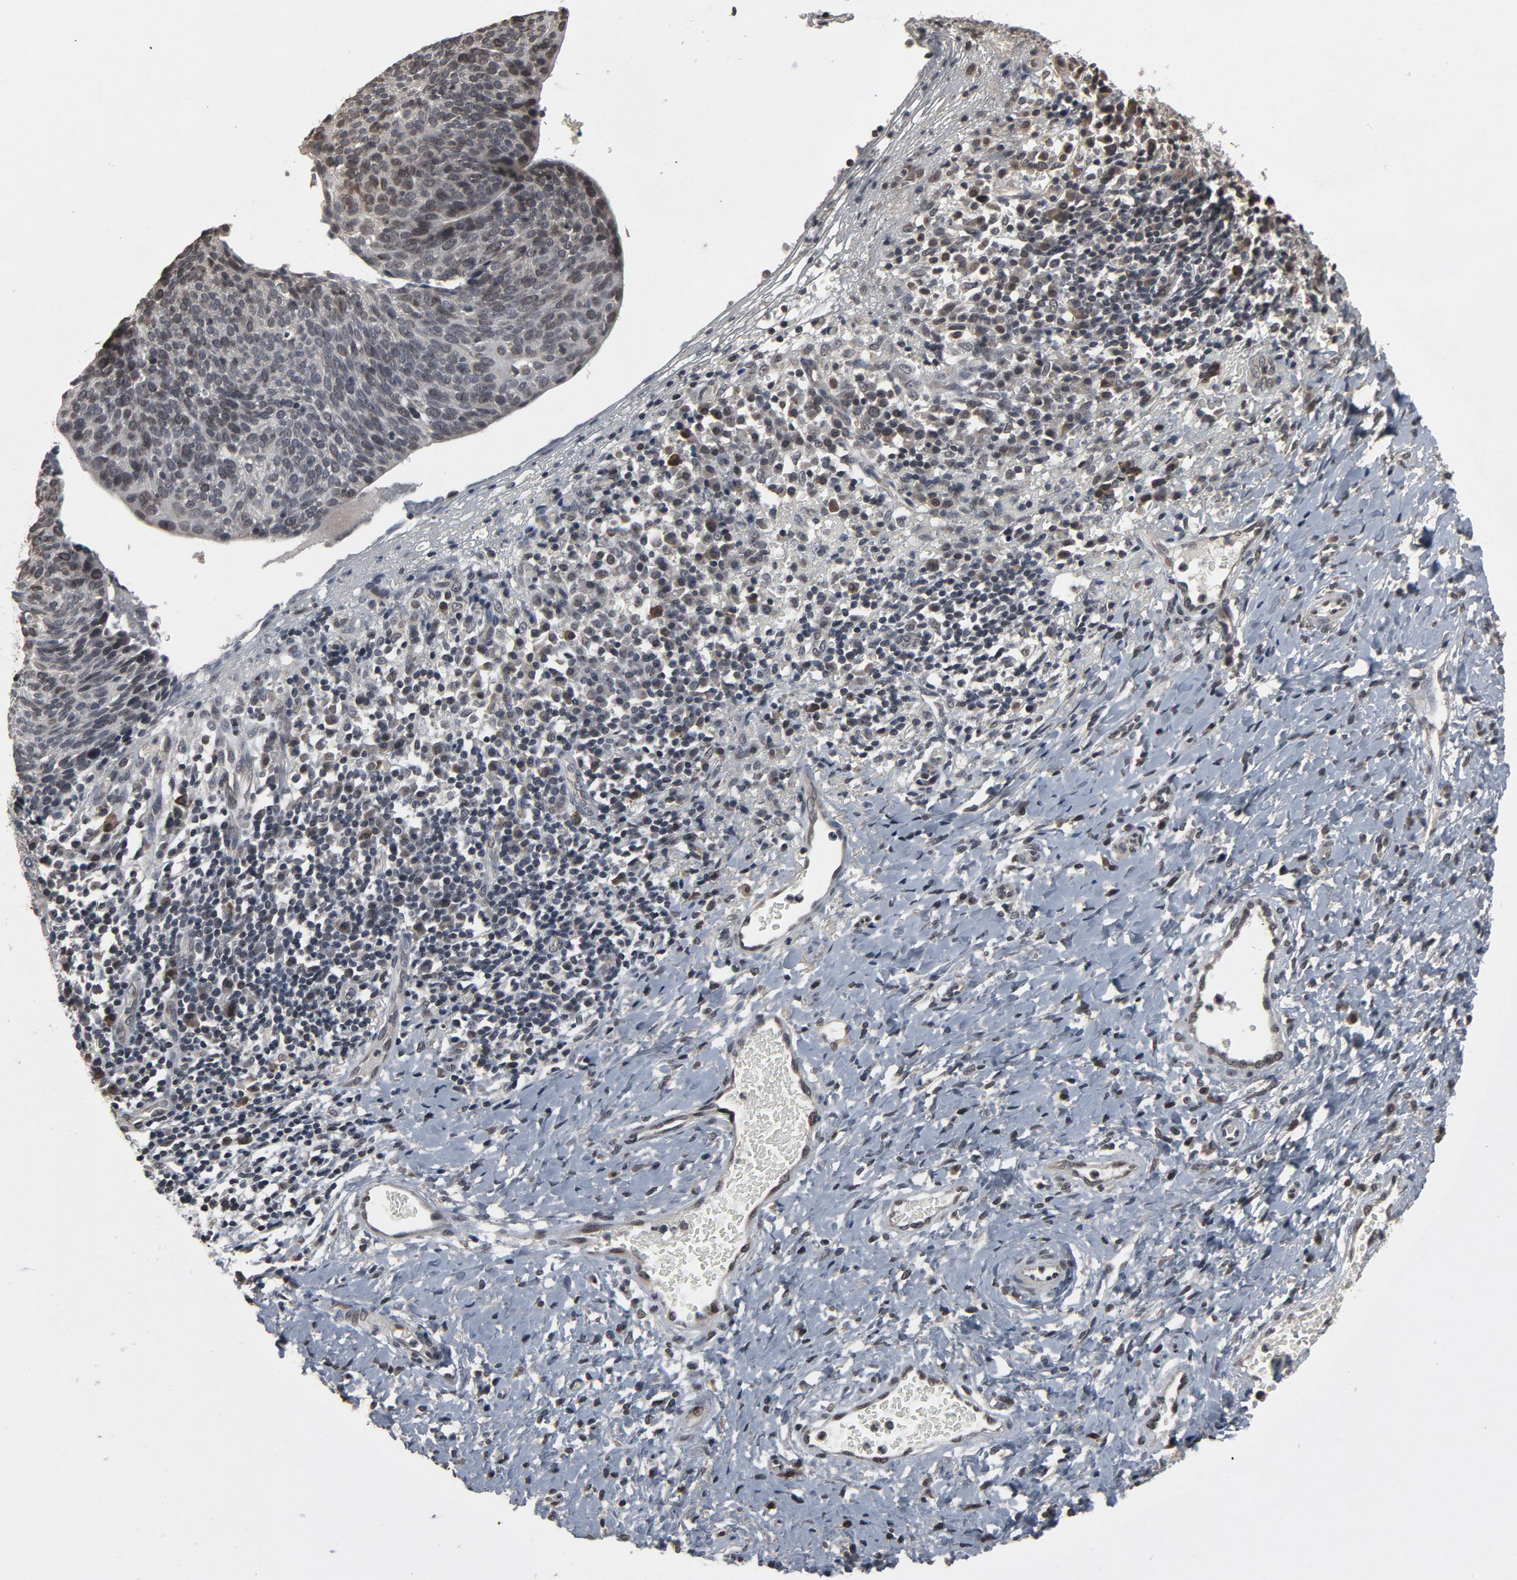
{"staining": {"intensity": "weak", "quantity": "25%-75%", "location": "nuclear"}, "tissue": "cervical cancer", "cell_type": "Tumor cells", "image_type": "cancer", "snomed": [{"axis": "morphology", "description": "Normal tissue, NOS"}, {"axis": "morphology", "description": "Squamous cell carcinoma, NOS"}, {"axis": "topography", "description": "Cervix"}], "caption": "Immunohistochemistry (DAB (3,3'-diaminobenzidine)) staining of human cervical cancer (squamous cell carcinoma) exhibits weak nuclear protein positivity in approximately 25%-75% of tumor cells. Nuclei are stained in blue.", "gene": "POM121", "patient": {"sex": "female", "age": 39}}